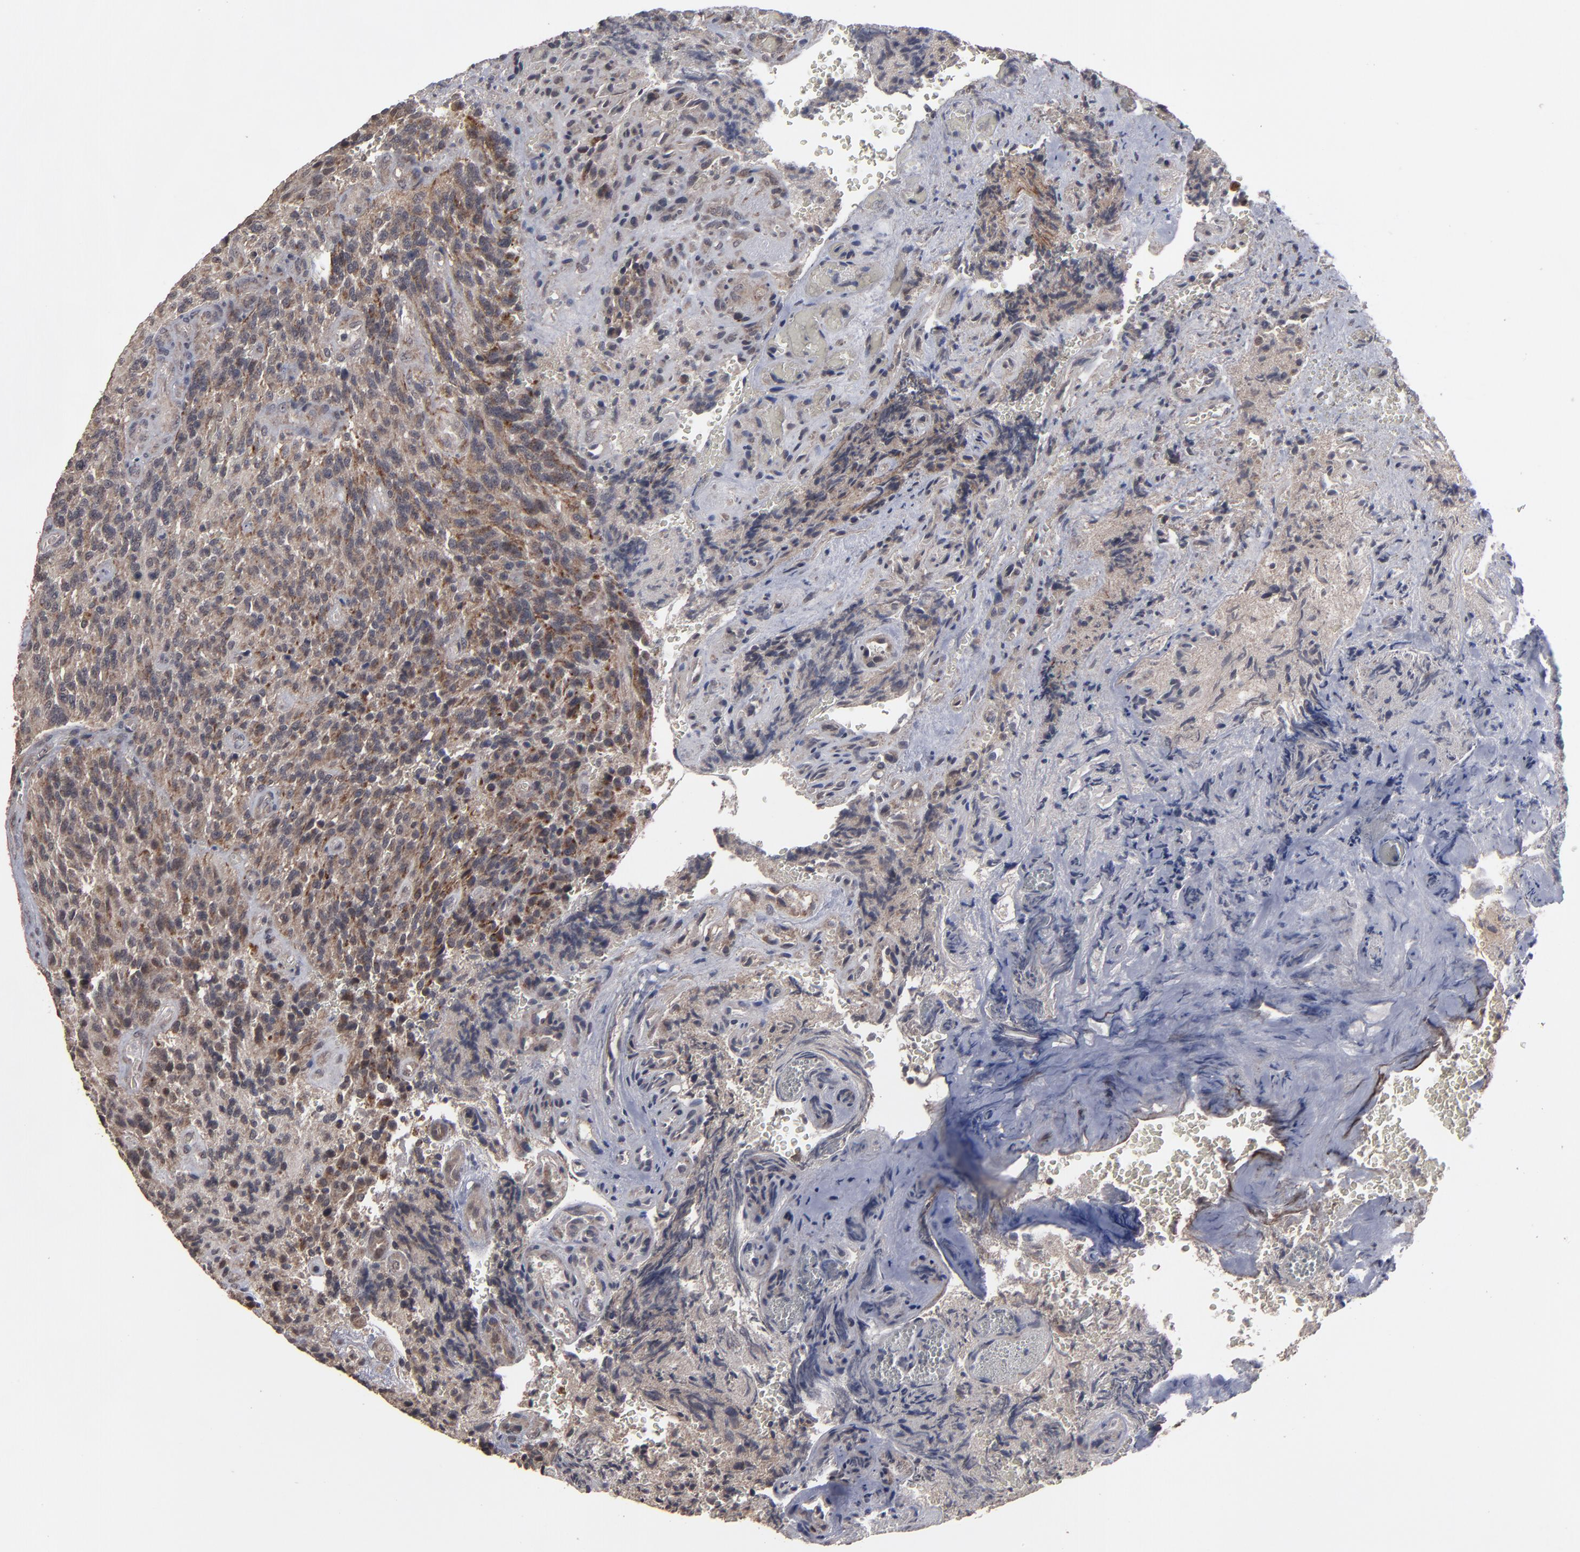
{"staining": {"intensity": "moderate", "quantity": "25%-75%", "location": "cytoplasmic/membranous"}, "tissue": "glioma", "cell_type": "Tumor cells", "image_type": "cancer", "snomed": [{"axis": "morphology", "description": "Normal tissue, NOS"}, {"axis": "morphology", "description": "Glioma, malignant, High grade"}, {"axis": "topography", "description": "Cerebral cortex"}], "caption": "The immunohistochemical stain shows moderate cytoplasmic/membranous staining in tumor cells of glioma tissue.", "gene": "SLC22A17", "patient": {"sex": "male", "age": 56}}